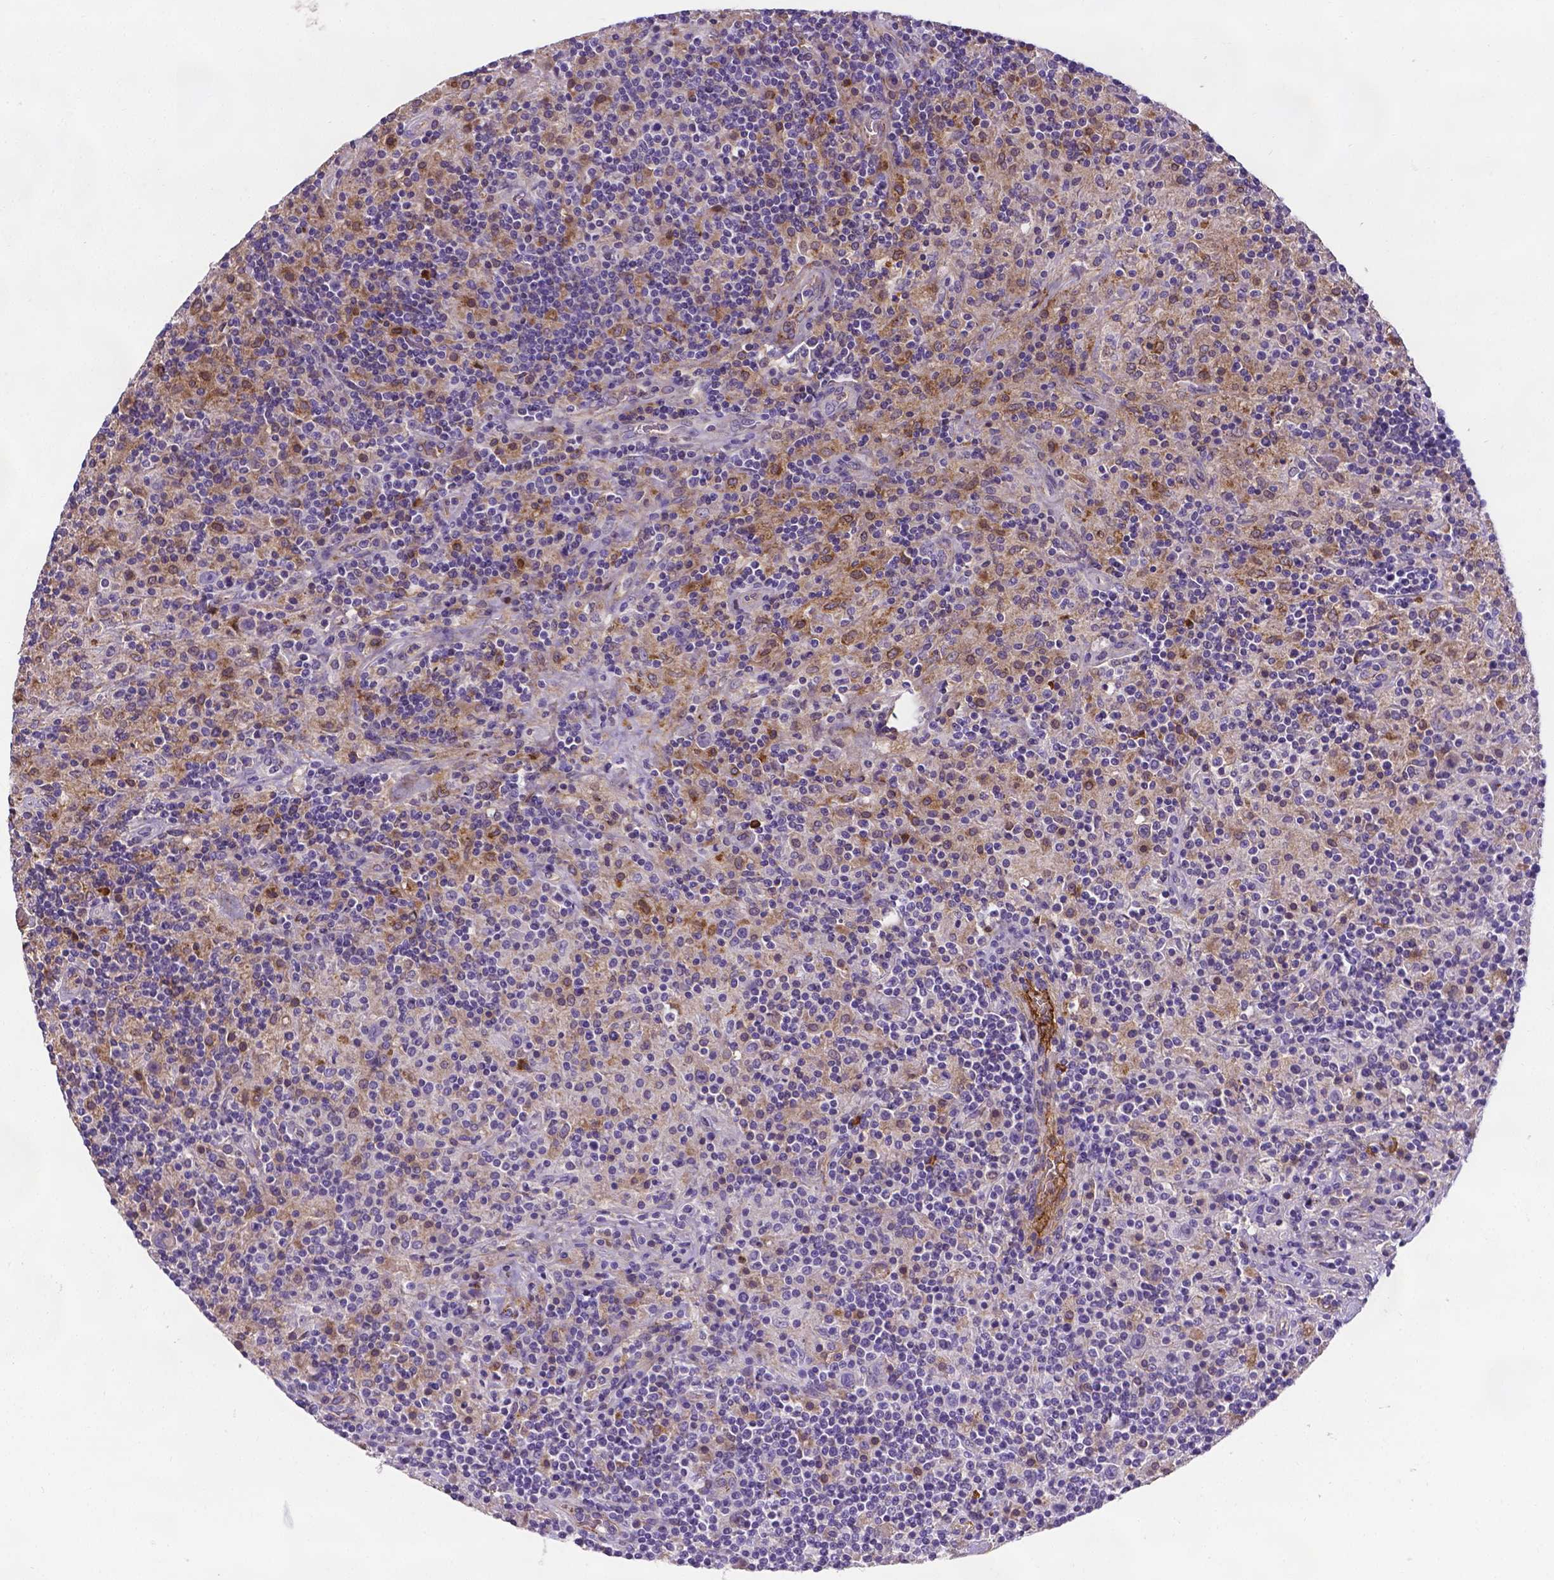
{"staining": {"intensity": "negative", "quantity": "none", "location": "none"}, "tissue": "lymphoma", "cell_type": "Tumor cells", "image_type": "cancer", "snomed": [{"axis": "morphology", "description": "Hodgkin's disease, NOS"}, {"axis": "topography", "description": "Lymph node"}], "caption": "Immunohistochemistry photomicrograph of neoplastic tissue: Hodgkin's disease stained with DAB demonstrates no significant protein positivity in tumor cells. (DAB immunohistochemistry with hematoxylin counter stain).", "gene": "APOE", "patient": {"sex": "male", "age": 70}}